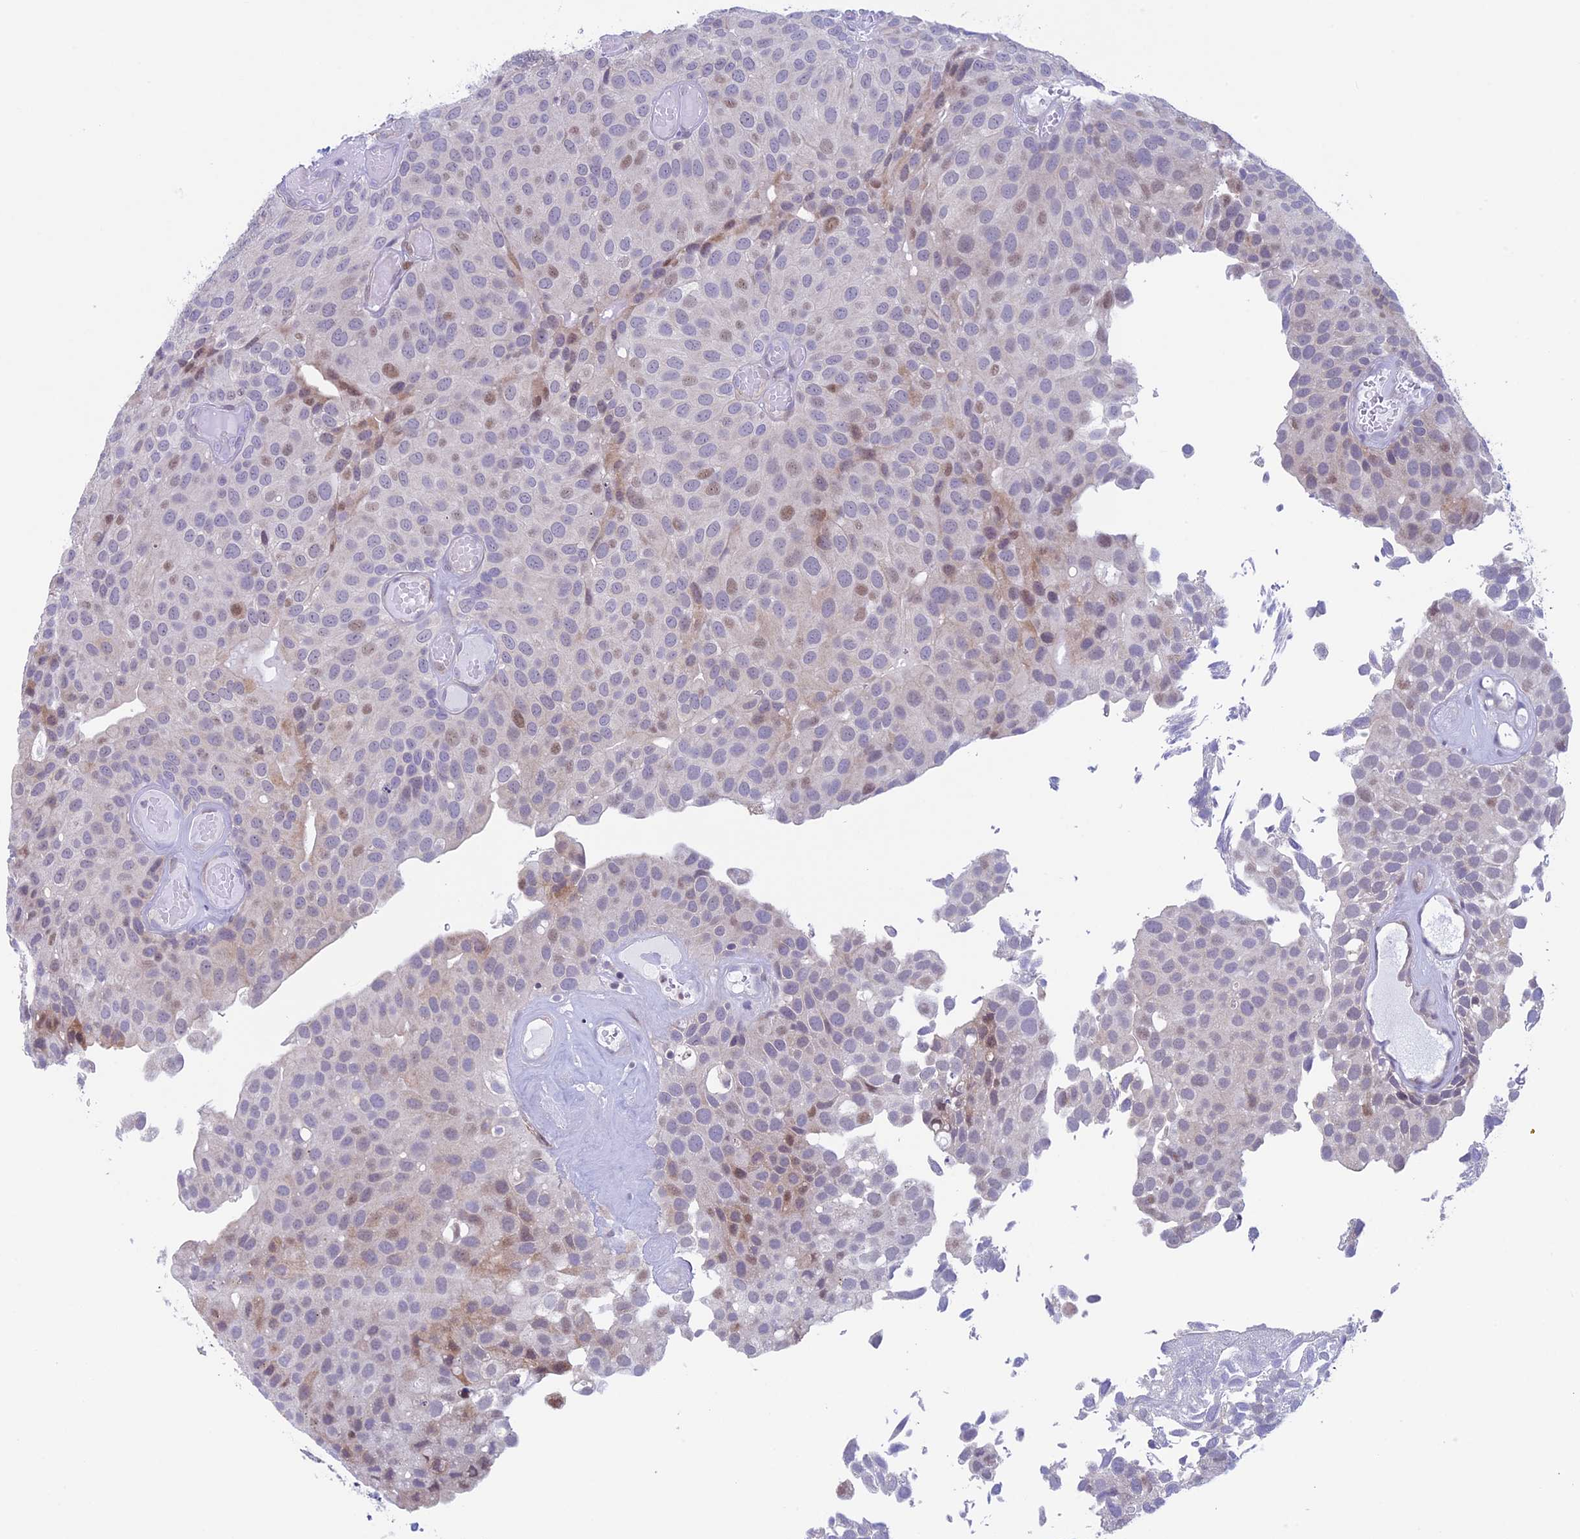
{"staining": {"intensity": "weak", "quantity": "<25%", "location": "nuclear"}, "tissue": "urothelial cancer", "cell_type": "Tumor cells", "image_type": "cancer", "snomed": [{"axis": "morphology", "description": "Urothelial carcinoma, Low grade"}, {"axis": "topography", "description": "Urinary bladder"}], "caption": "This image is of urothelial cancer stained with IHC to label a protein in brown with the nuclei are counter-stained blue. There is no positivity in tumor cells. The staining was performed using DAB (3,3'-diaminobenzidine) to visualize the protein expression in brown, while the nuclei were stained in blue with hematoxylin (Magnification: 20x).", "gene": "IGSF6", "patient": {"sex": "male", "age": 89}}